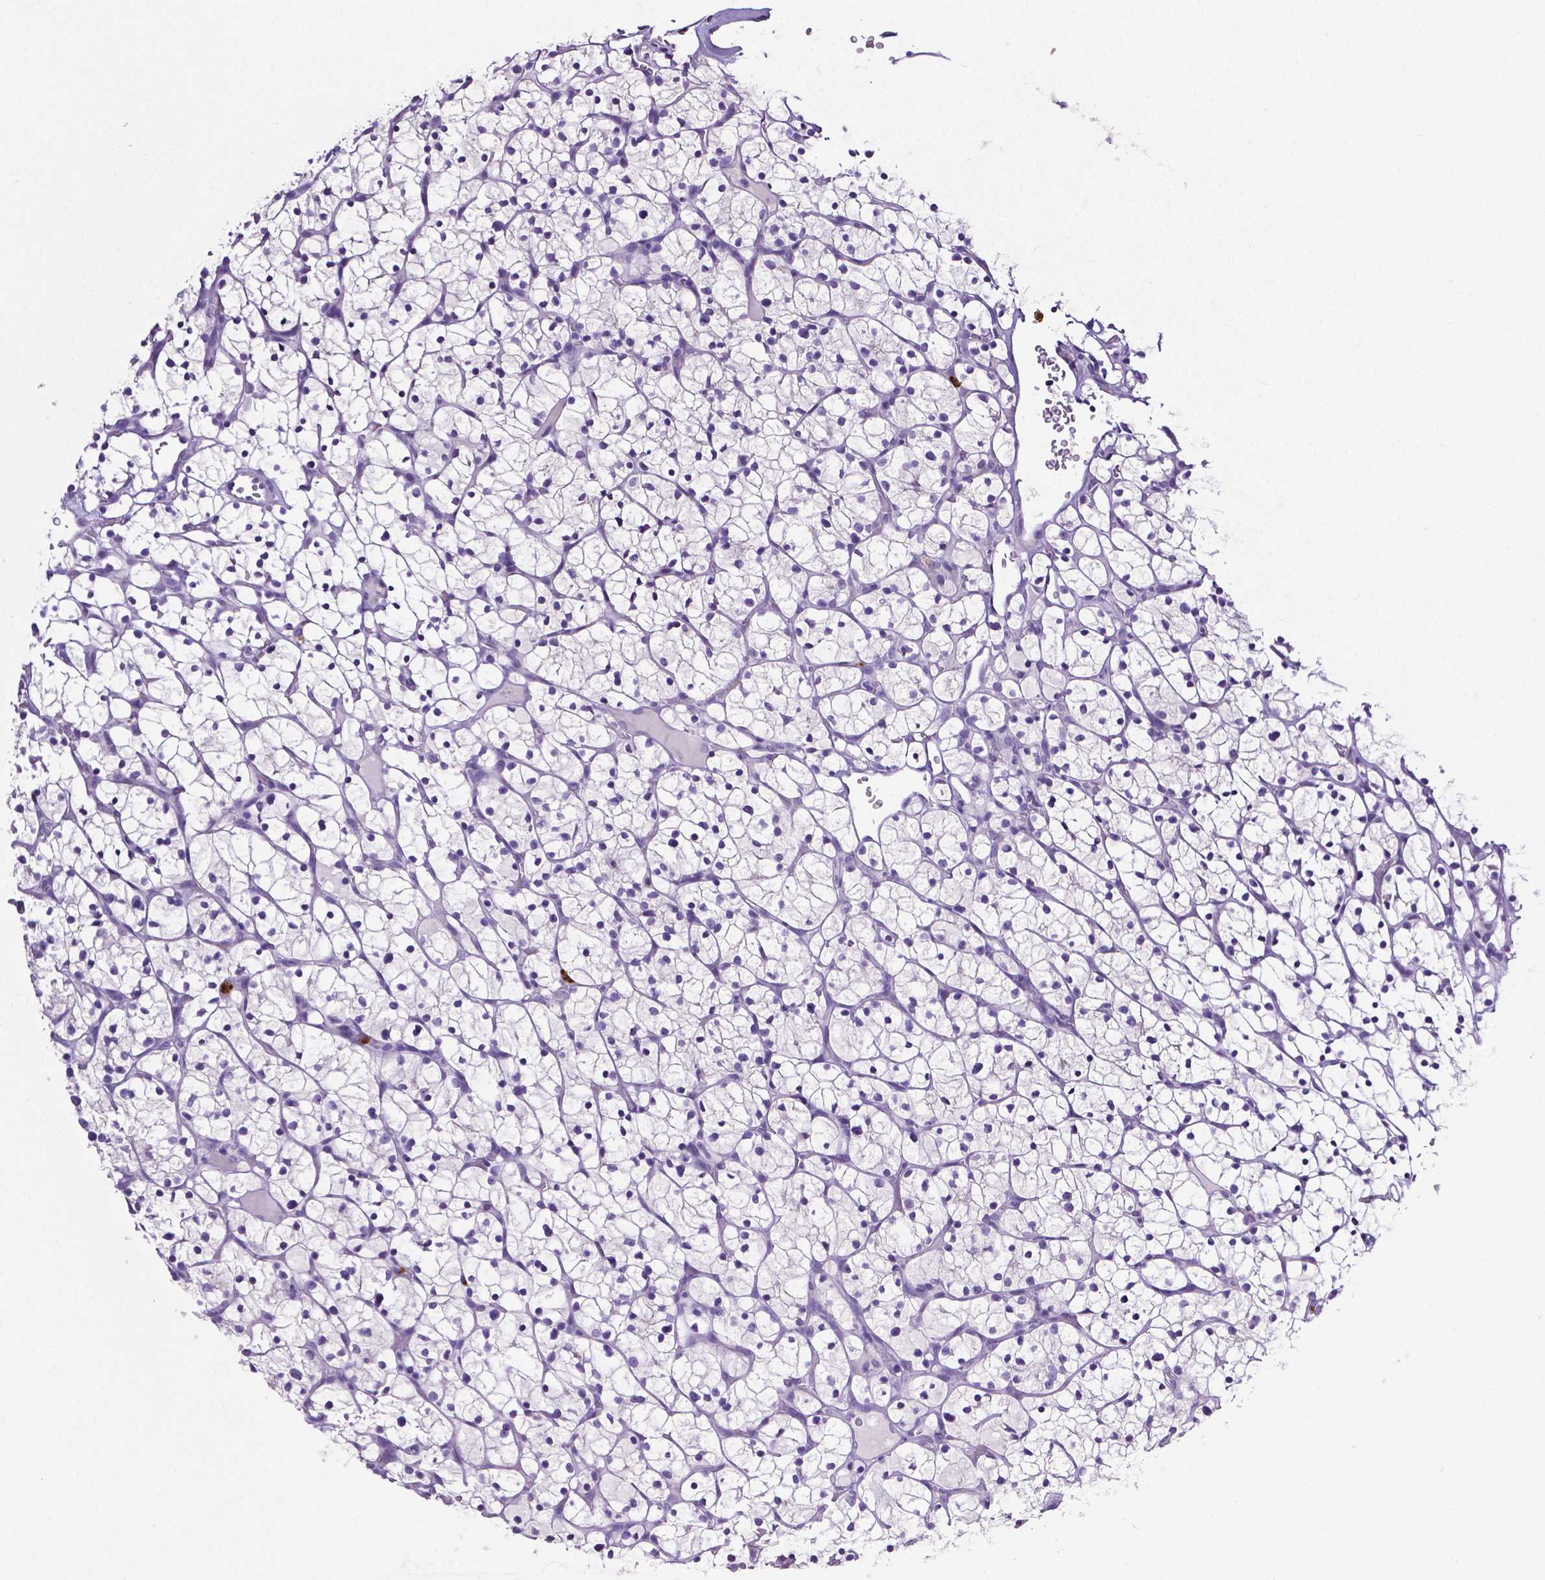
{"staining": {"intensity": "negative", "quantity": "none", "location": "none"}, "tissue": "renal cancer", "cell_type": "Tumor cells", "image_type": "cancer", "snomed": [{"axis": "morphology", "description": "Adenocarcinoma, NOS"}, {"axis": "topography", "description": "Kidney"}], "caption": "Adenocarcinoma (renal) was stained to show a protein in brown. There is no significant expression in tumor cells.", "gene": "MMP9", "patient": {"sex": "female", "age": 64}}